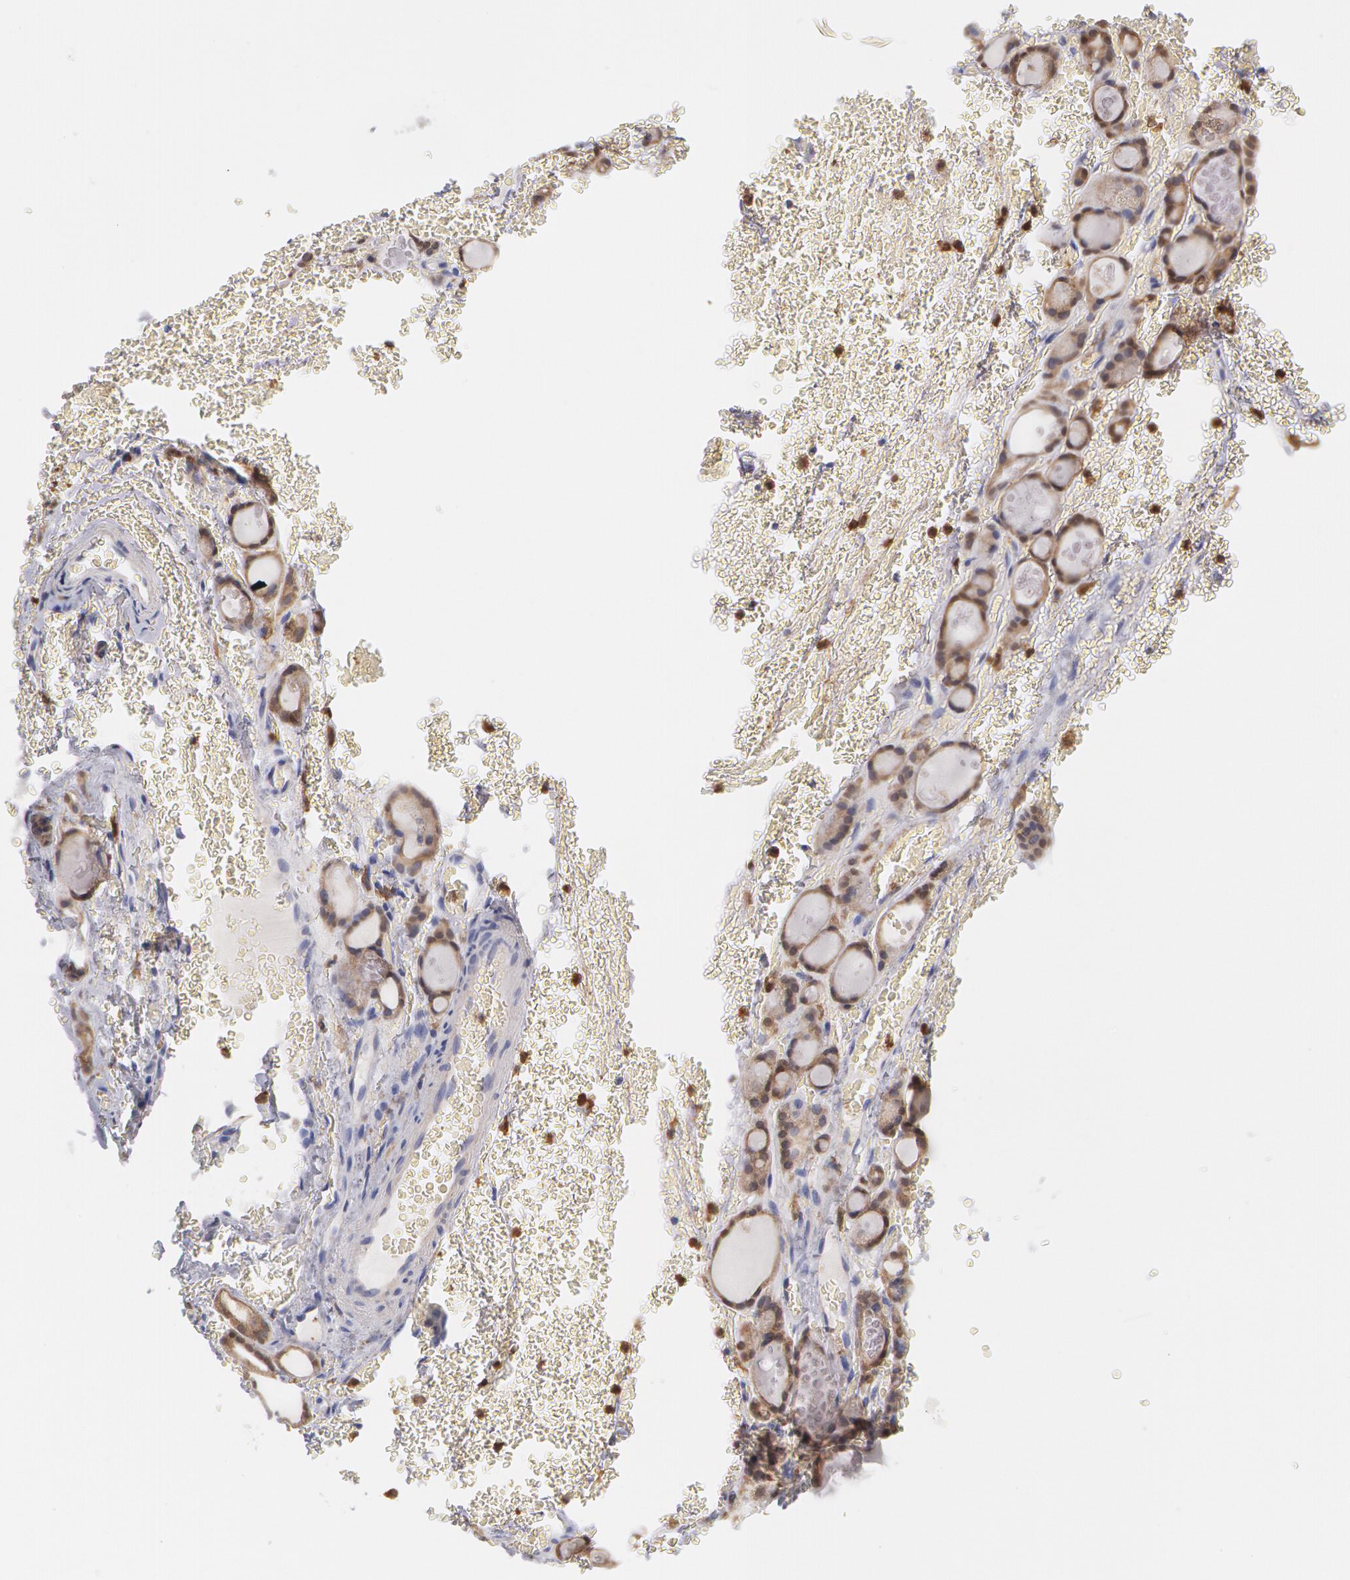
{"staining": {"intensity": "moderate", "quantity": ">75%", "location": "cytoplasmic/membranous"}, "tissue": "thyroid cancer", "cell_type": "Tumor cells", "image_type": "cancer", "snomed": [{"axis": "morphology", "description": "Follicular adenoma carcinoma, NOS"}, {"axis": "topography", "description": "Thyroid gland"}], "caption": "DAB (3,3'-diaminobenzidine) immunohistochemical staining of human thyroid cancer (follicular adenoma carcinoma) exhibits moderate cytoplasmic/membranous protein staining in about >75% of tumor cells.", "gene": "SYK", "patient": {"sex": "female", "age": 71}}